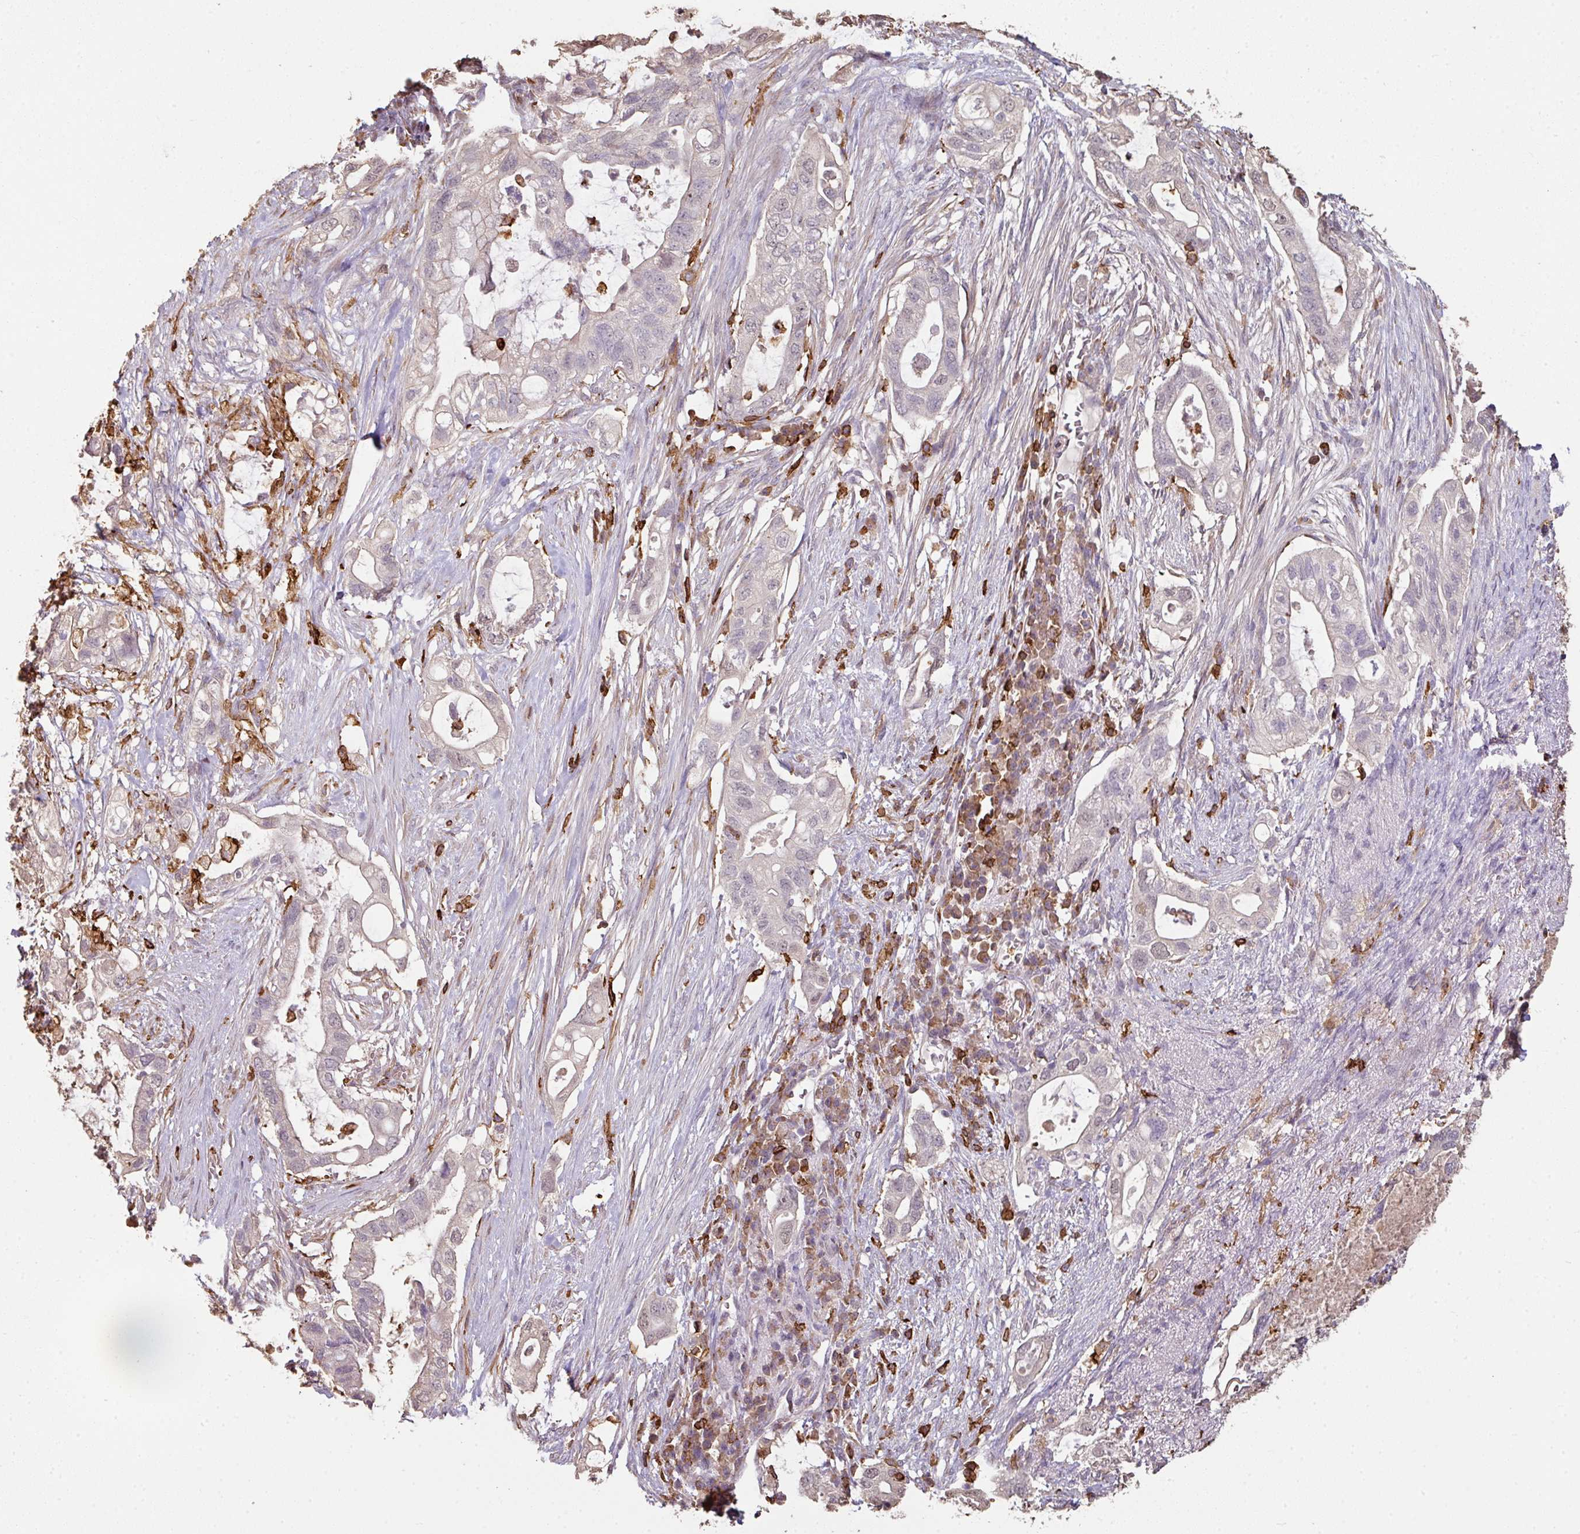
{"staining": {"intensity": "negative", "quantity": "none", "location": "none"}, "tissue": "pancreatic cancer", "cell_type": "Tumor cells", "image_type": "cancer", "snomed": [{"axis": "morphology", "description": "Adenocarcinoma, NOS"}, {"axis": "topography", "description": "Pancreas"}], "caption": "This micrograph is of adenocarcinoma (pancreatic) stained with IHC to label a protein in brown with the nuclei are counter-stained blue. There is no staining in tumor cells.", "gene": "OLFML2B", "patient": {"sex": "female", "age": 72}}